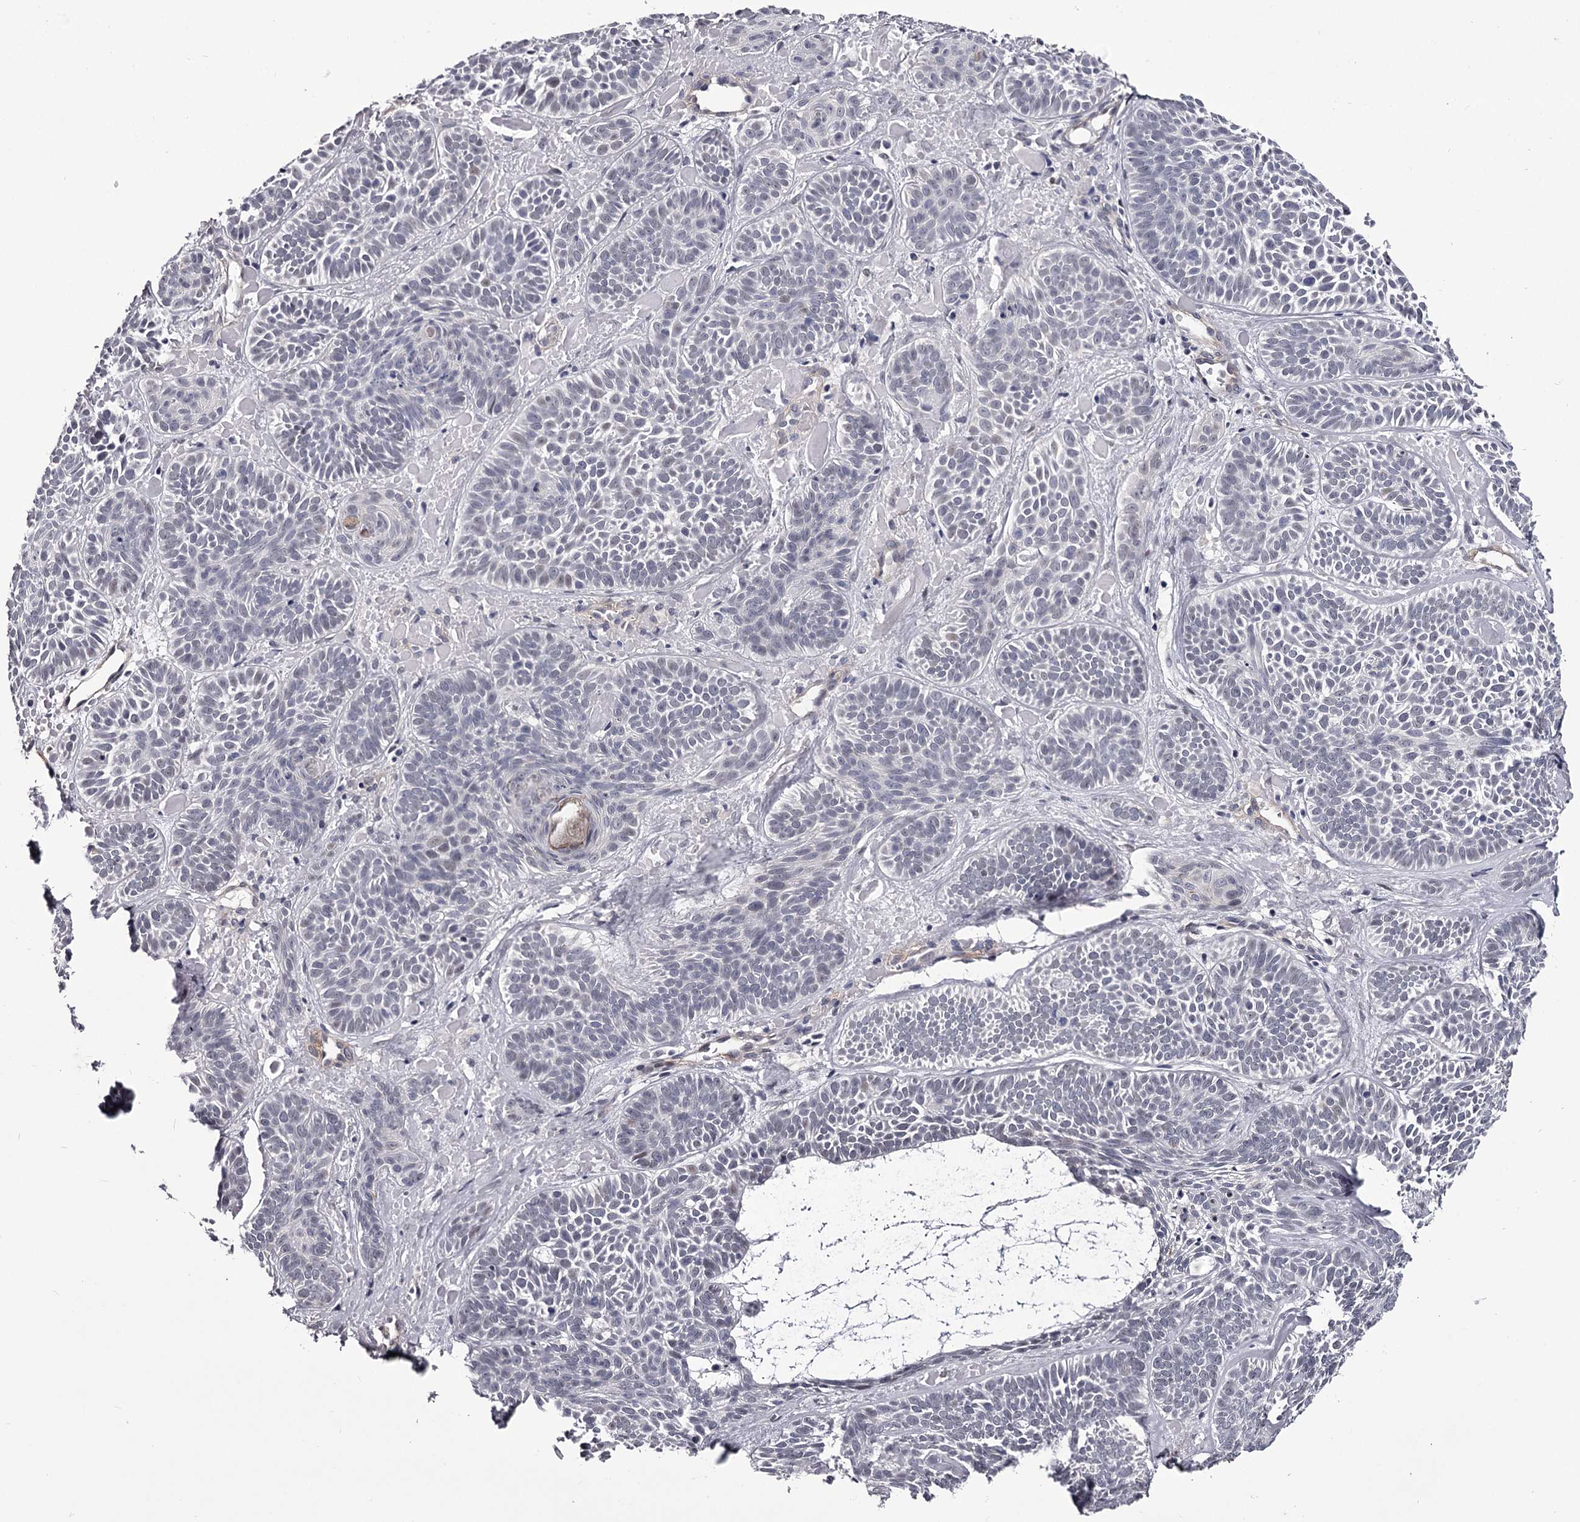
{"staining": {"intensity": "negative", "quantity": "none", "location": "none"}, "tissue": "skin cancer", "cell_type": "Tumor cells", "image_type": "cancer", "snomed": [{"axis": "morphology", "description": "Basal cell carcinoma"}, {"axis": "topography", "description": "Skin"}], "caption": "Basal cell carcinoma (skin) stained for a protein using IHC exhibits no positivity tumor cells.", "gene": "OVOL2", "patient": {"sex": "male", "age": 85}}